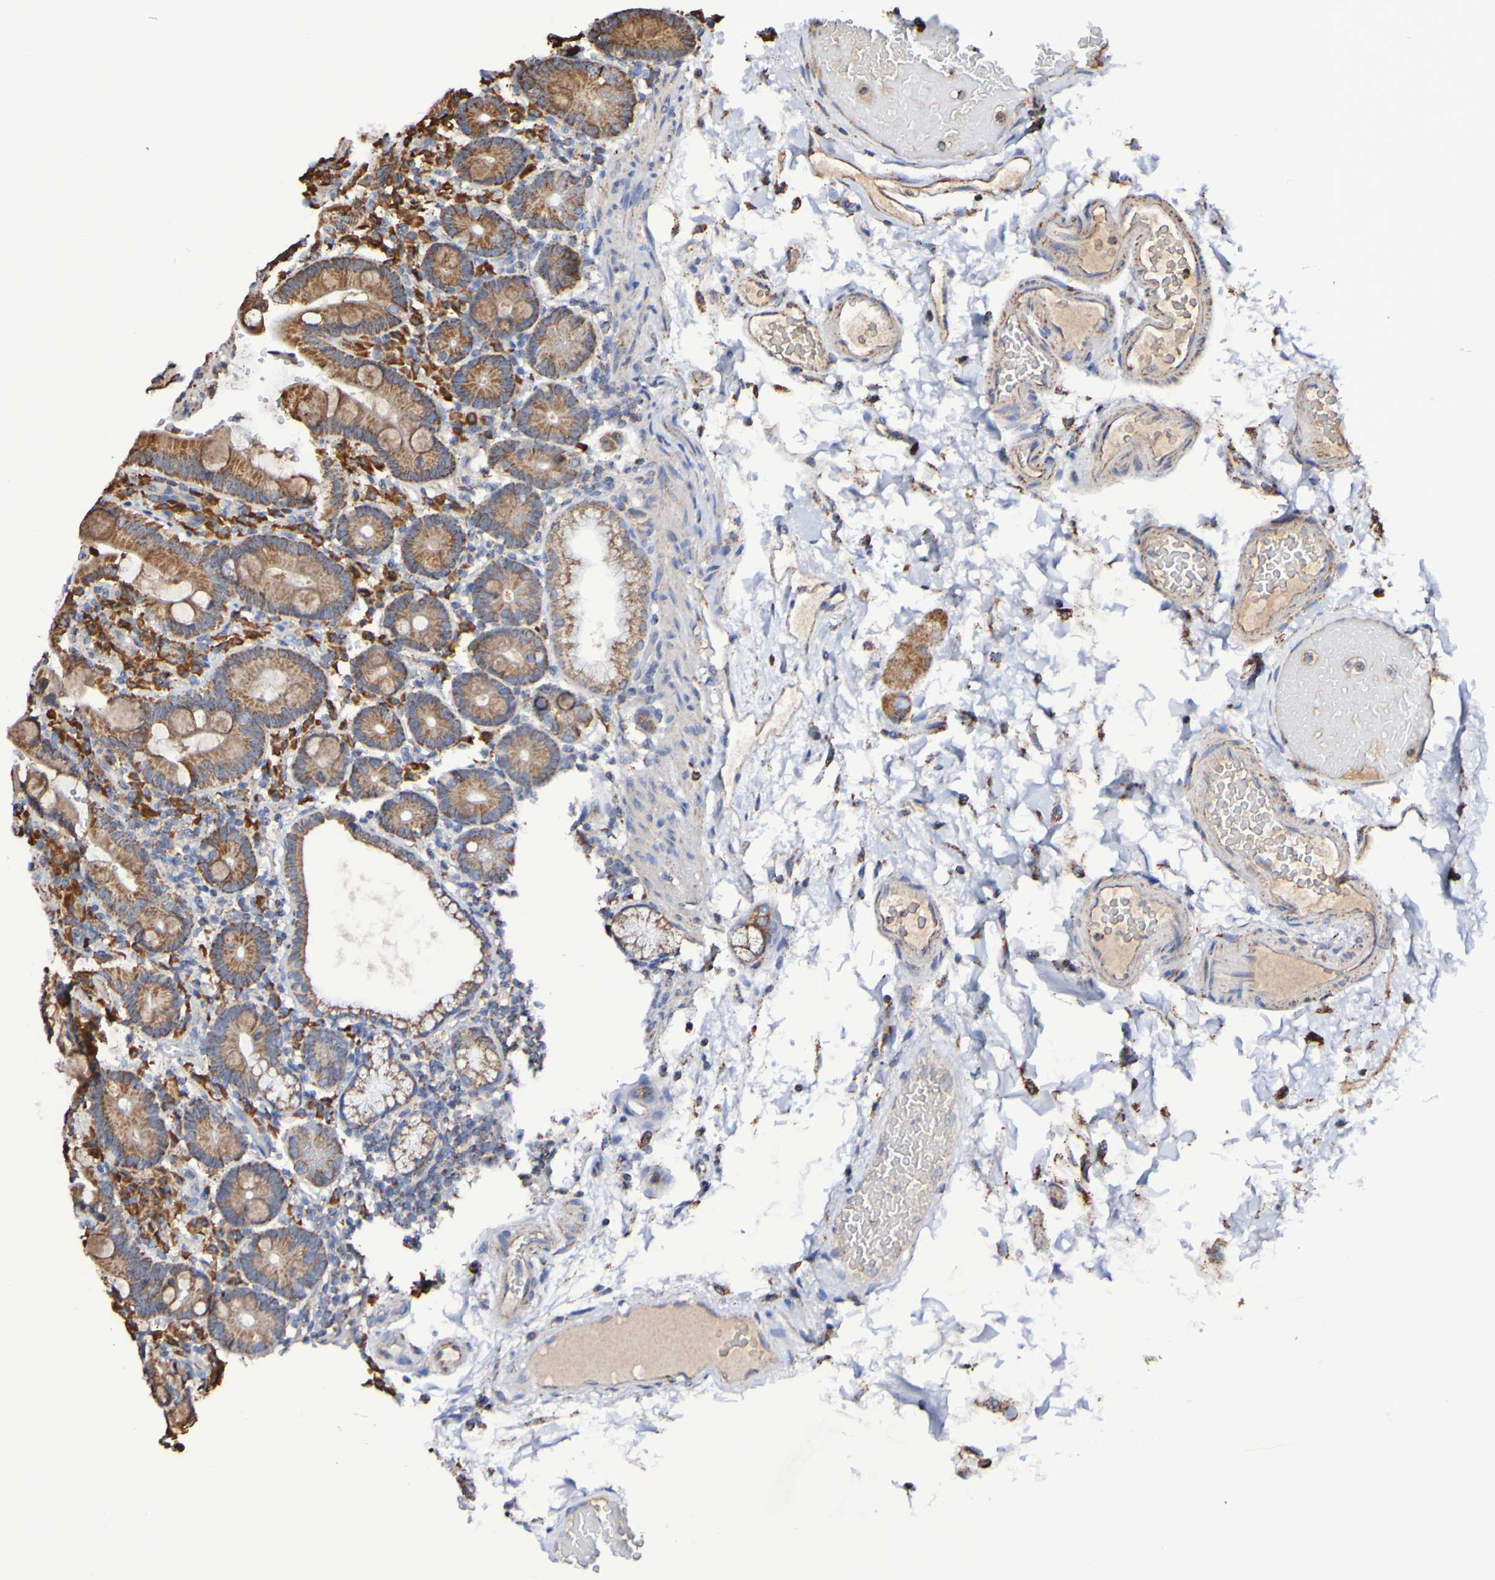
{"staining": {"intensity": "strong", "quantity": ">75%", "location": "cytoplasmic/membranous"}, "tissue": "duodenum", "cell_type": "Glandular cells", "image_type": "normal", "snomed": [{"axis": "morphology", "description": "Normal tissue, NOS"}, {"axis": "topography", "description": "Small intestine, NOS"}], "caption": "A brown stain highlights strong cytoplasmic/membranous staining of a protein in glandular cells of normal human duodenum.", "gene": "IL18R1", "patient": {"sex": "female", "age": 71}}